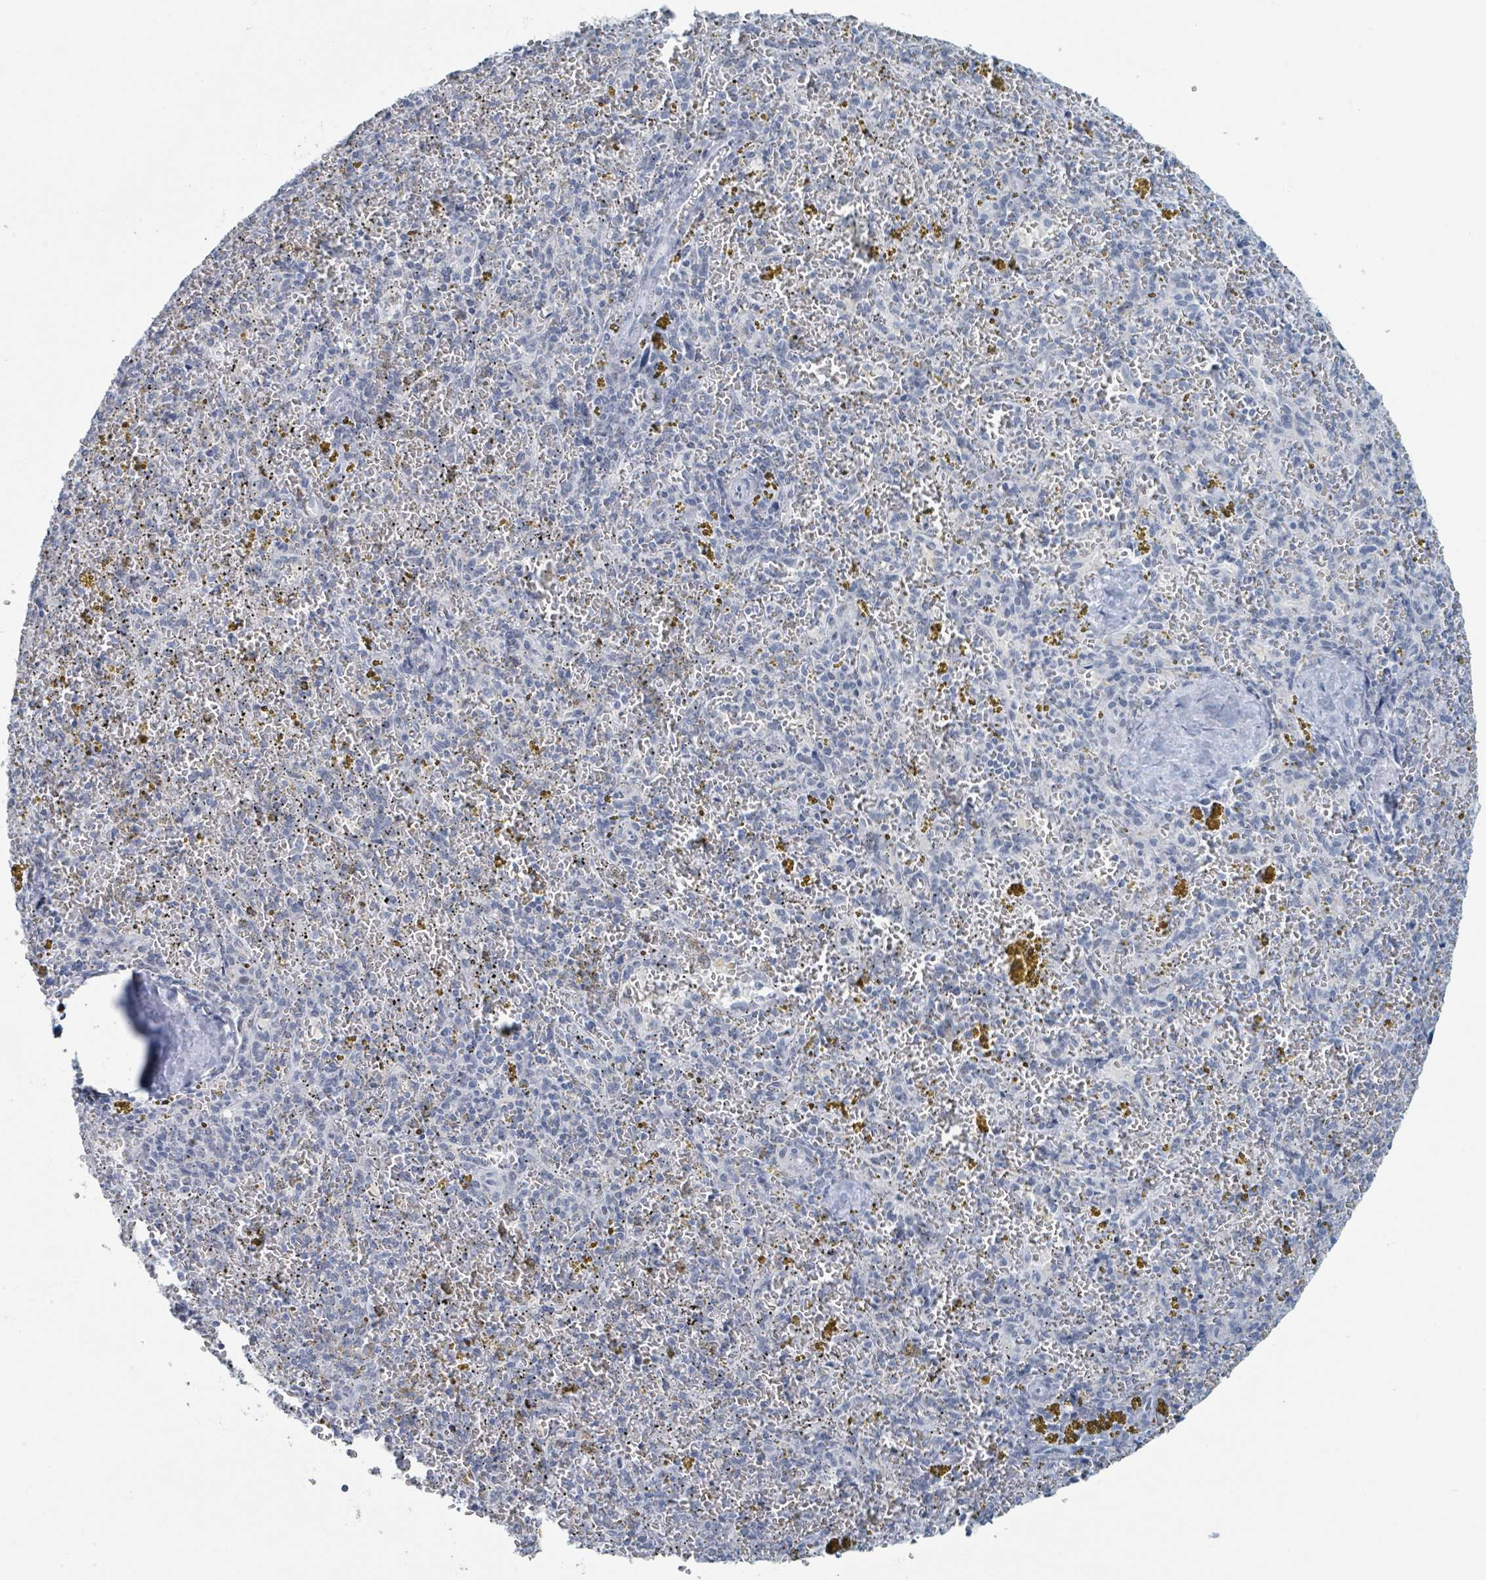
{"staining": {"intensity": "negative", "quantity": "none", "location": "none"}, "tissue": "spleen", "cell_type": "Cells in red pulp", "image_type": "normal", "snomed": [{"axis": "morphology", "description": "Normal tissue, NOS"}, {"axis": "topography", "description": "Spleen"}], "caption": "Histopathology image shows no significant protein staining in cells in red pulp of unremarkable spleen. (DAB (3,3'-diaminobenzidine) immunohistochemistry, high magnification).", "gene": "GPR15LG", "patient": {"sex": "male", "age": 57}}